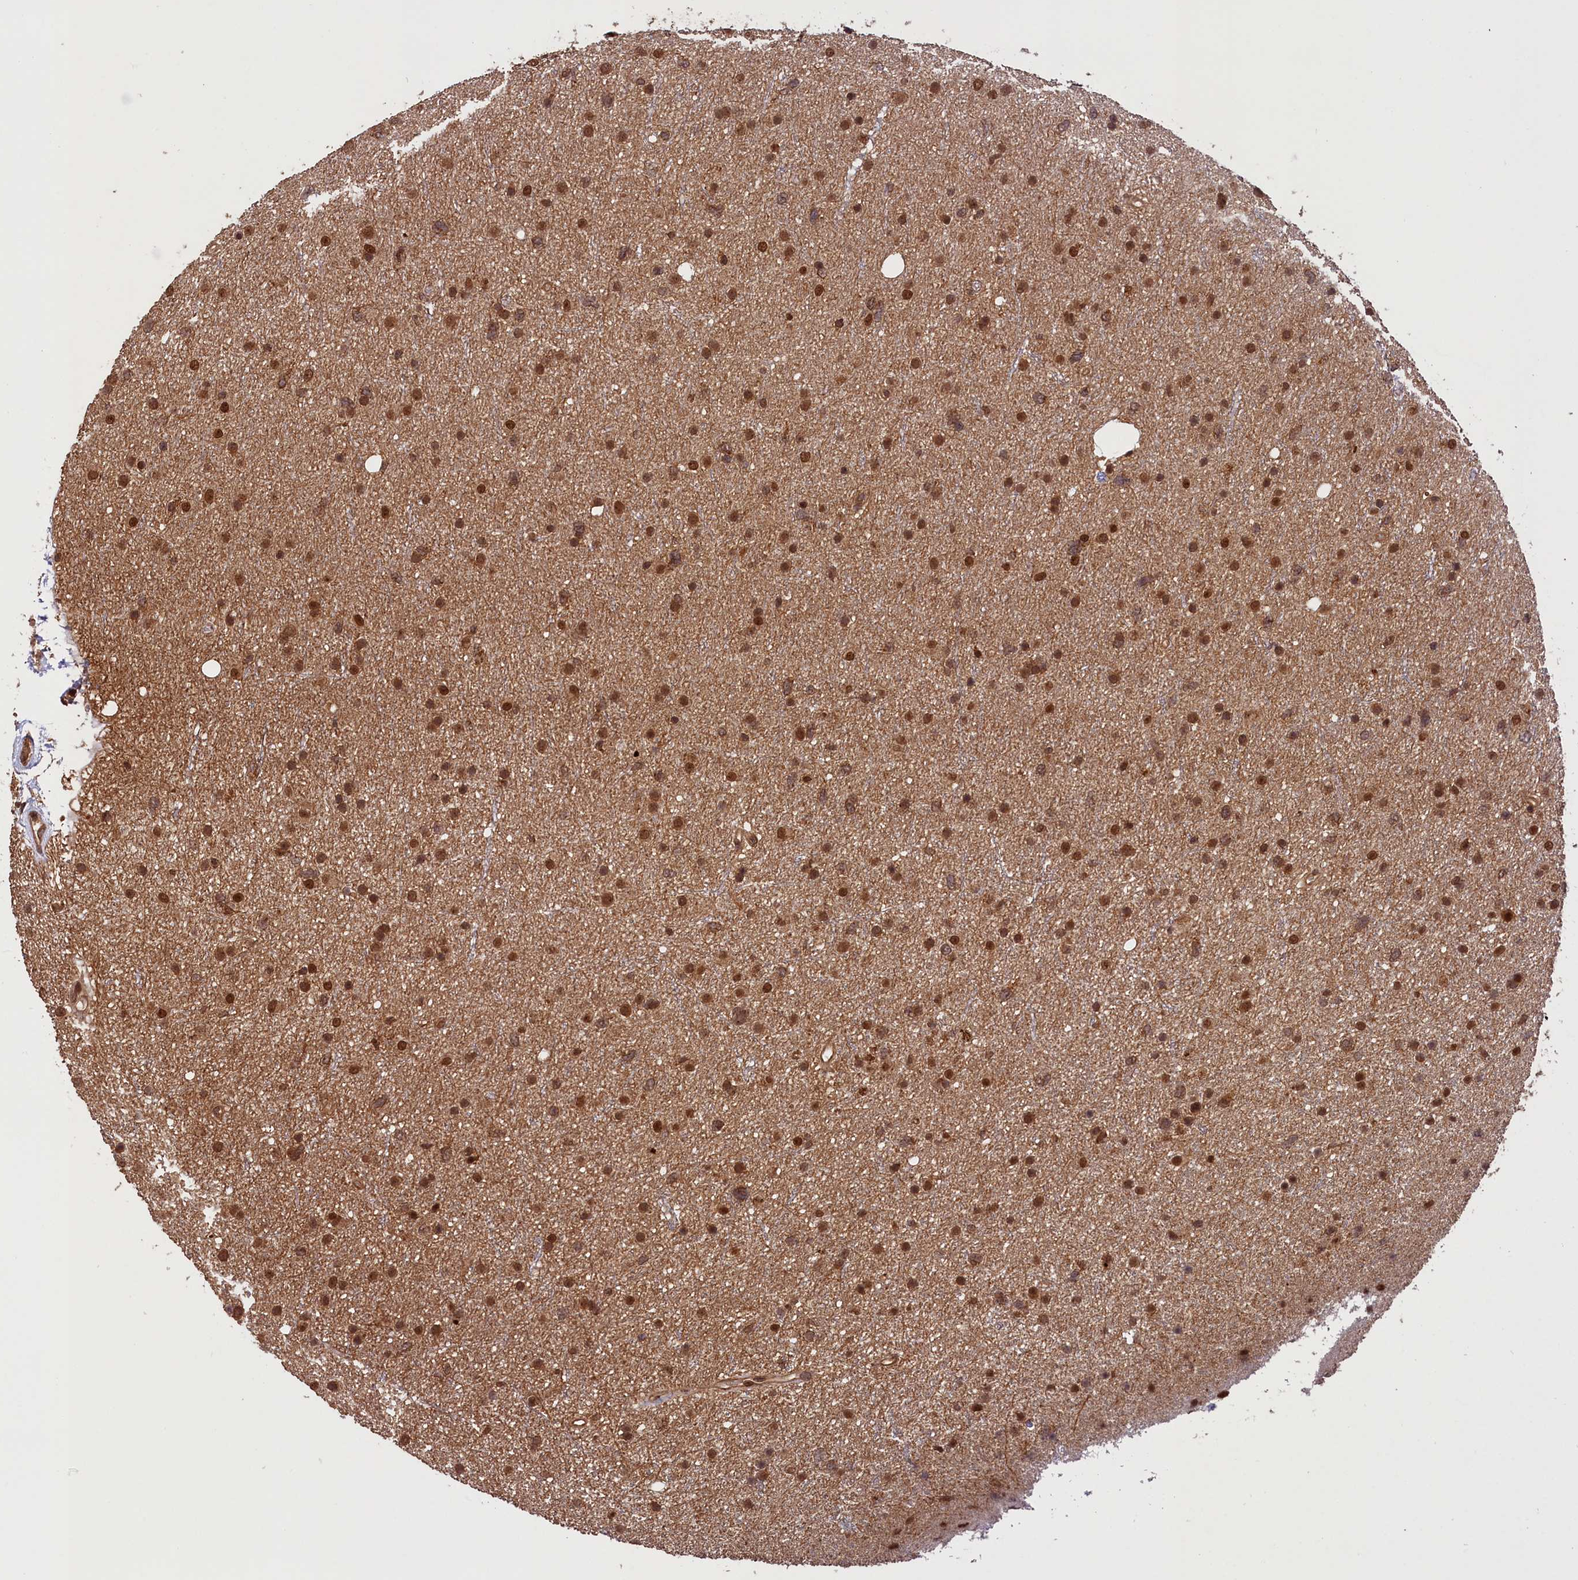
{"staining": {"intensity": "strong", "quantity": ">75%", "location": "cytoplasmic/membranous,nuclear"}, "tissue": "glioma", "cell_type": "Tumor cells", "image_type": "cancer", "snomed": [{"axis": "morphology", "description": "Glioma, malignant, Low grade"}, {"axis": "topography", "description": "Cerebral cortex"}], "caption": "A micrograph of human glioma stained for a protein reveals strong cytoplasmic/membranous and nuclear brown staining in tumor cells. (Stains: DAB (3,3'-diaminobenzidine) in brown, nuclei in blue, Microscopy: brightfield microscopy at high magnification).", "gene": "IST1", "patient": {"sex": "female", "age": 39}}